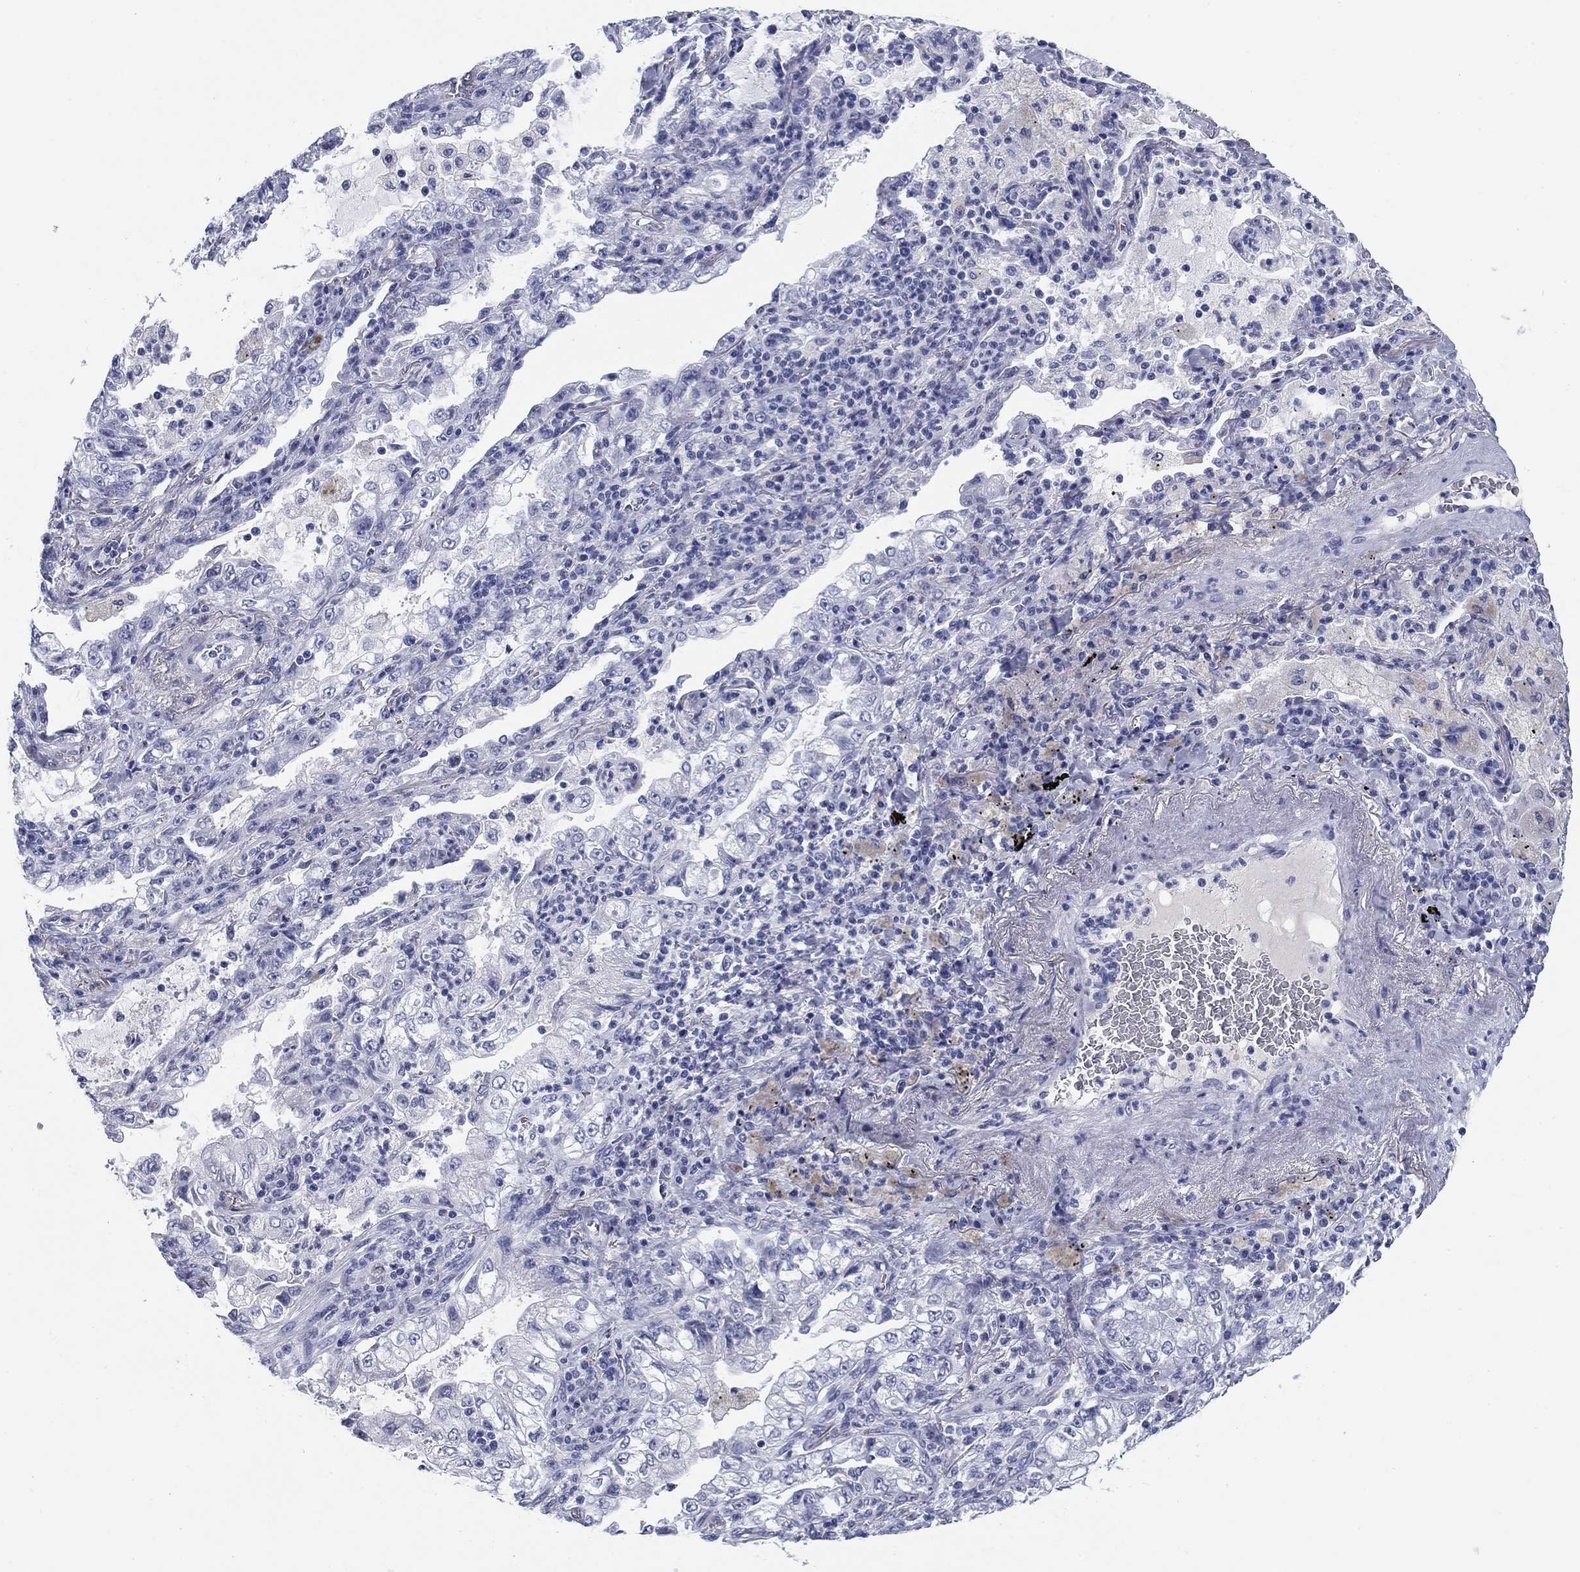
{"staining": {"intensity": "negative", "quantity": "none", "location": "none"}, "tissue": "lung cancer", "cell_type": "Tumor cells", "image_type": "cancer", "snomed": [{"axis": "morphology", "description": "Adenocarcinoma, NOS"}, {"axis": "topography", "description": "Lung"}], "caption": "Protein analysis of lung cancer (adenocarcinoma) demonstrates no significant positivity in tumor cells. Brightfield microscopy of immunohistochemistry (IHC) stained with DAB (3,3'-diaminobenzidine) (brown) and hematoxylin (blue), captured at high magnification.", "gene": "KCNH1", "patient": {"sex": "female", "age": 73}}